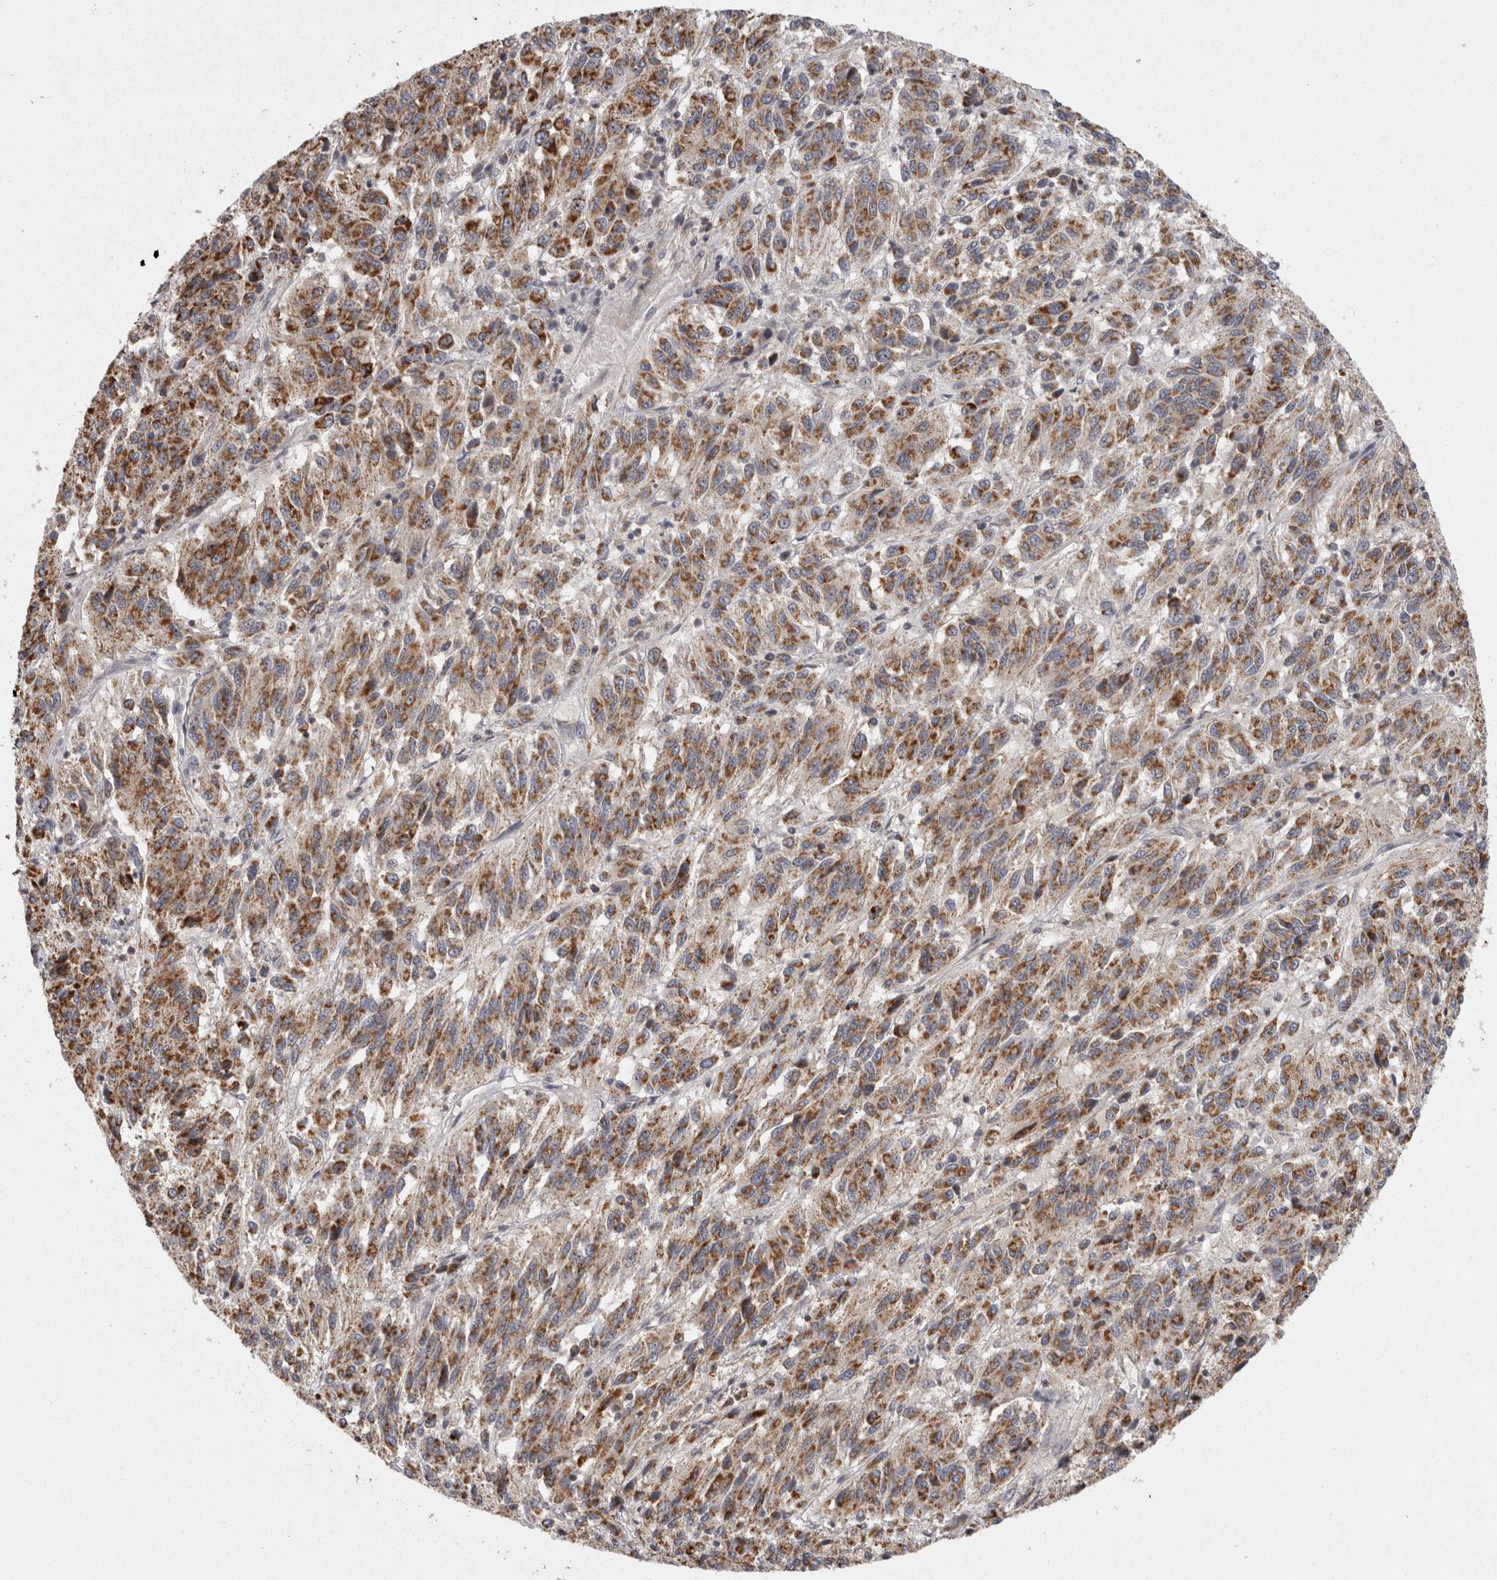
{"staining": {"intensity": "moderate", "quantity": ">75%", "location": "cytoplasmic/membranous"}, "tissue": "melanoma", "cell_type": "Tumor cells", "image_type": "cancer", "snomed": [{"axis": "morphology", "description": "Malignant melanoma, Metastatic site"}, {"axis": "topography", "description": "Lung"}], "caption": "This photomicrograph displays immunohistochemistry staining of human malignant melanoma (metastatic site), with medium moderate cytoplasmic/membranous expression in about >75% of tumor cells.", "gene": "ACAT2", "patient": {"sex": "male", "age": 64}}